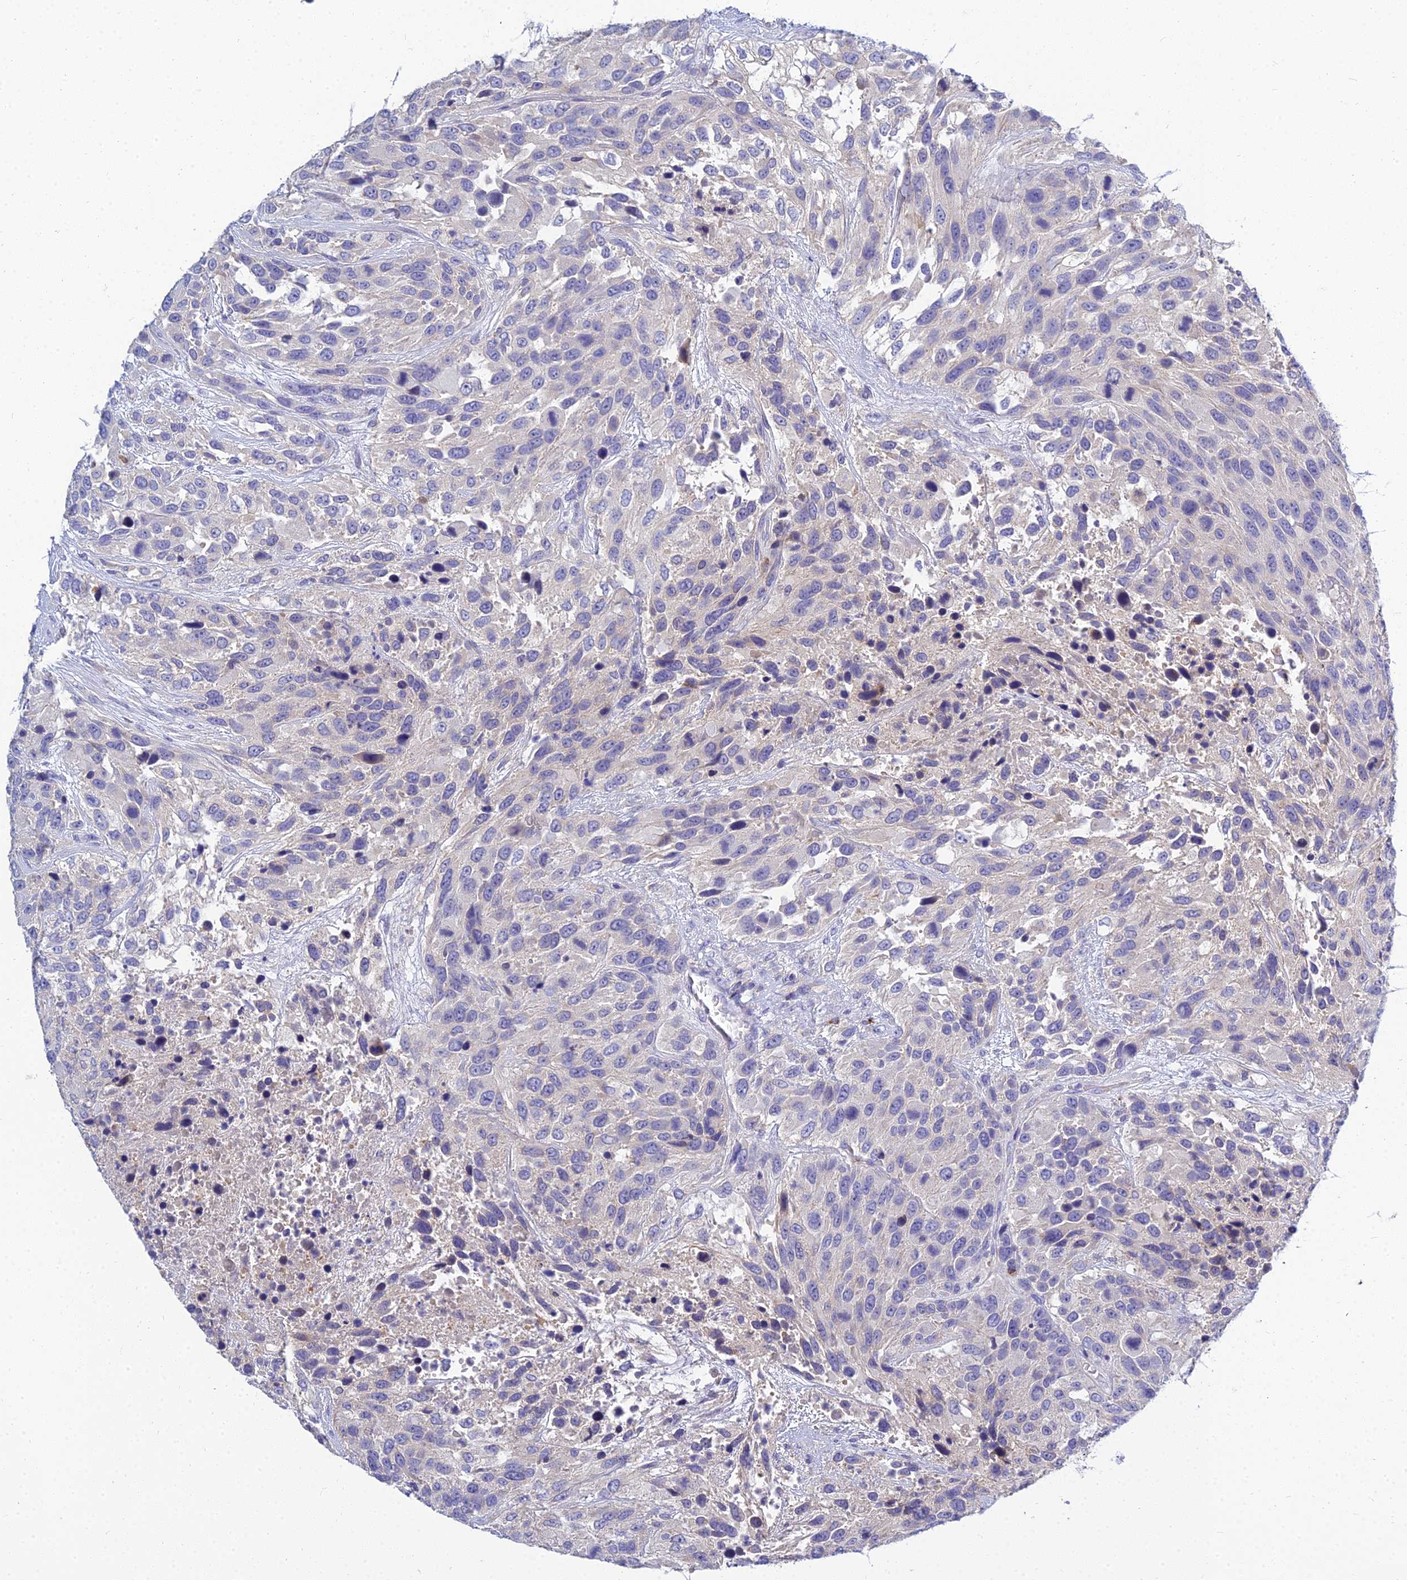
{"staining": {"intensity": "weak", "quantity": "<25%", "location": "cytoplasmic/membranous"}, "tissue": "urothelial cancer", "cell_type": "Tumor cells", "image_type": "cancer", "snomed": [{"axis": "morphology", "description": "Urothelial carcinoma, High grade"}, {"axis": "topography", "description": "Urinary bladder"}], "caption": "Image shows no protein expression in tumor cells of urothelial cancer tissue.", "gene": "NPY", "patient": {"sex": "female", "age": 70}}